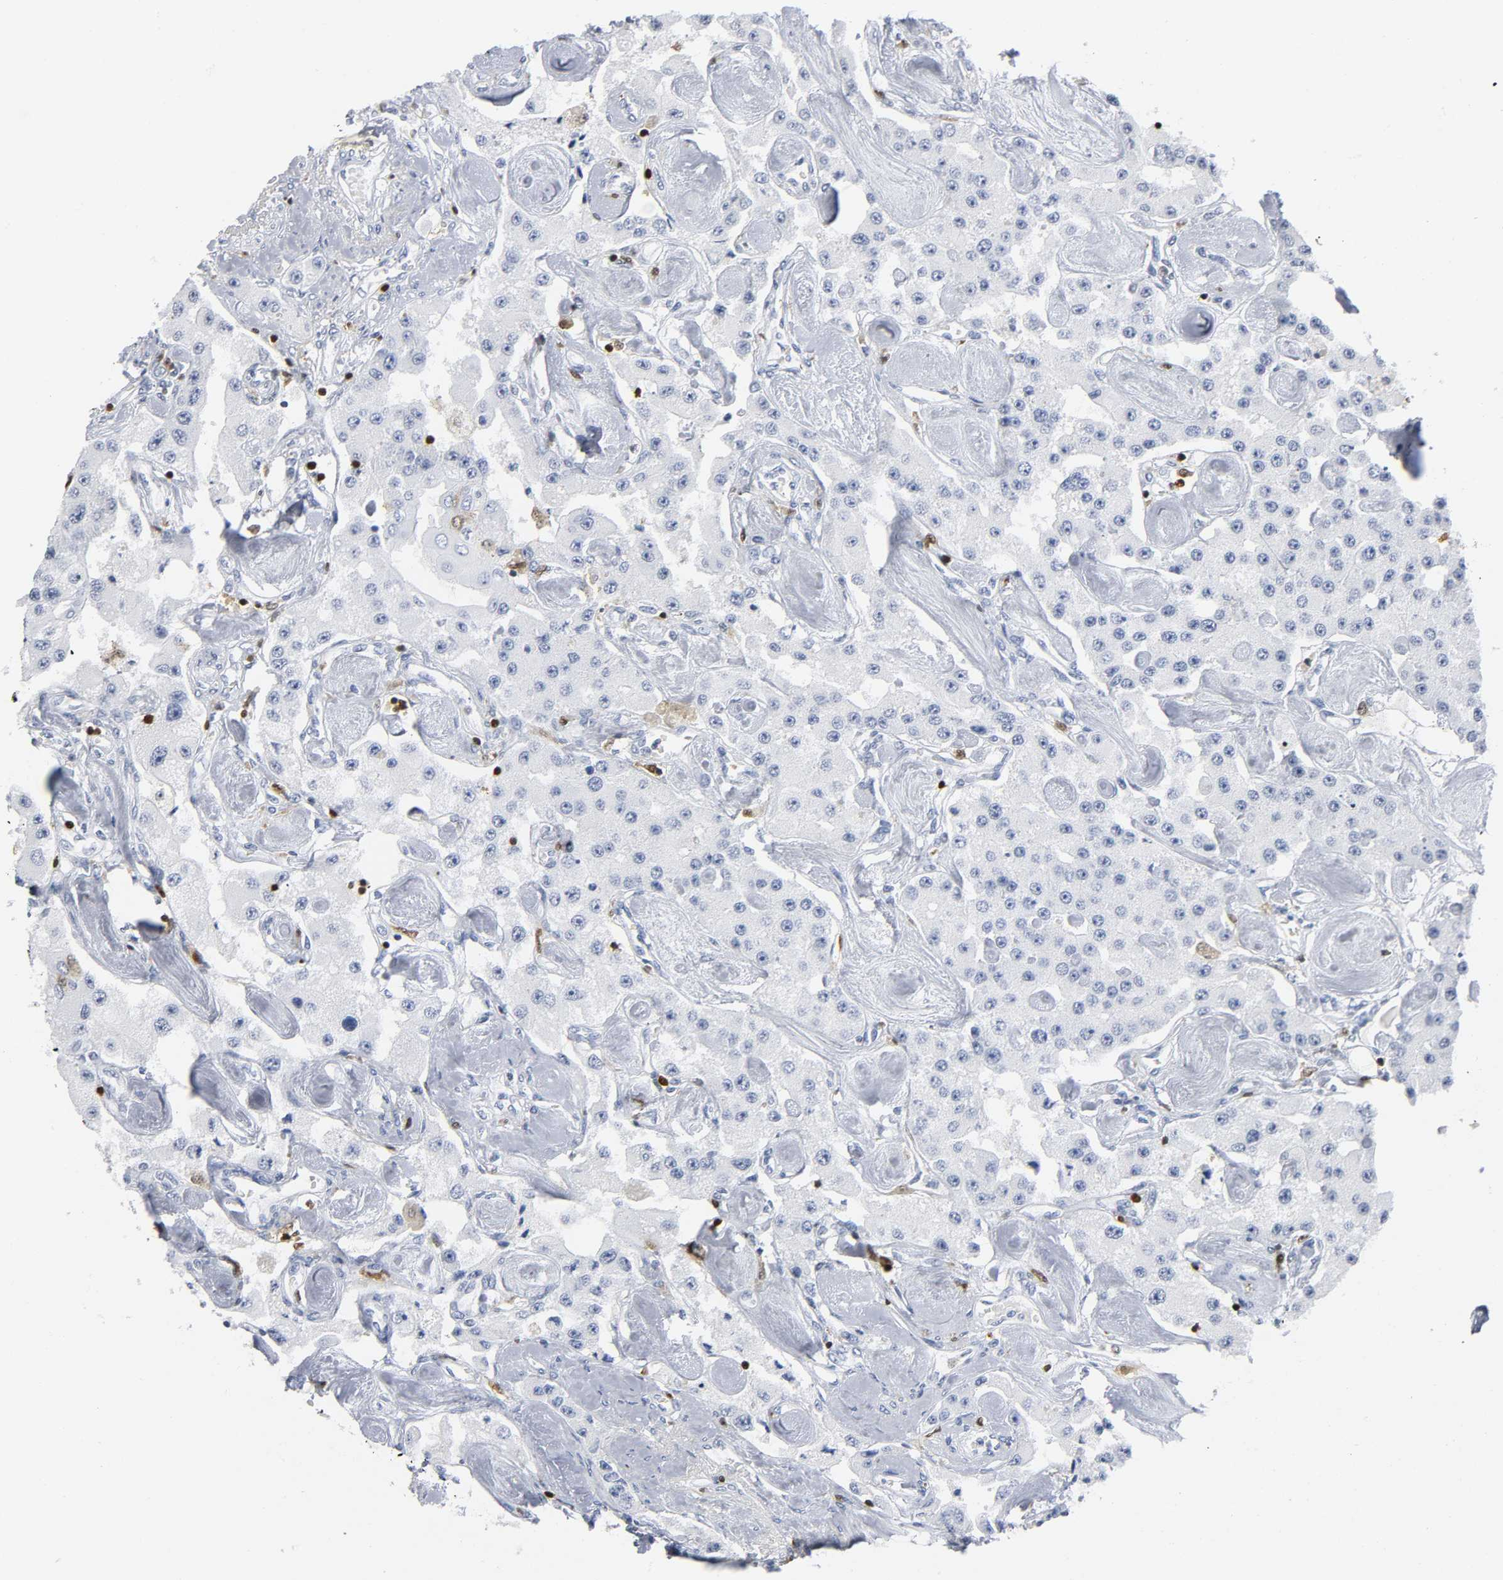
{"staining": {"intensity": "negative", "quantity": "none", "location": "none"}, "tissue": "carcinoid", "cell_type": "Tumor cells", "image_type": "cancer", "snomed": [{"axis": "morphology", "description": "Carcinoid, malignant, NOS"}, {"axis": "topography", "description": "Pancreas"}], "caption": "Photomicrograph shows no protein positivity in tumor cells of carcinoid (malignant) tissue.", "gene": "DOK2", "patient": {"sex": "male", "age": 41}}